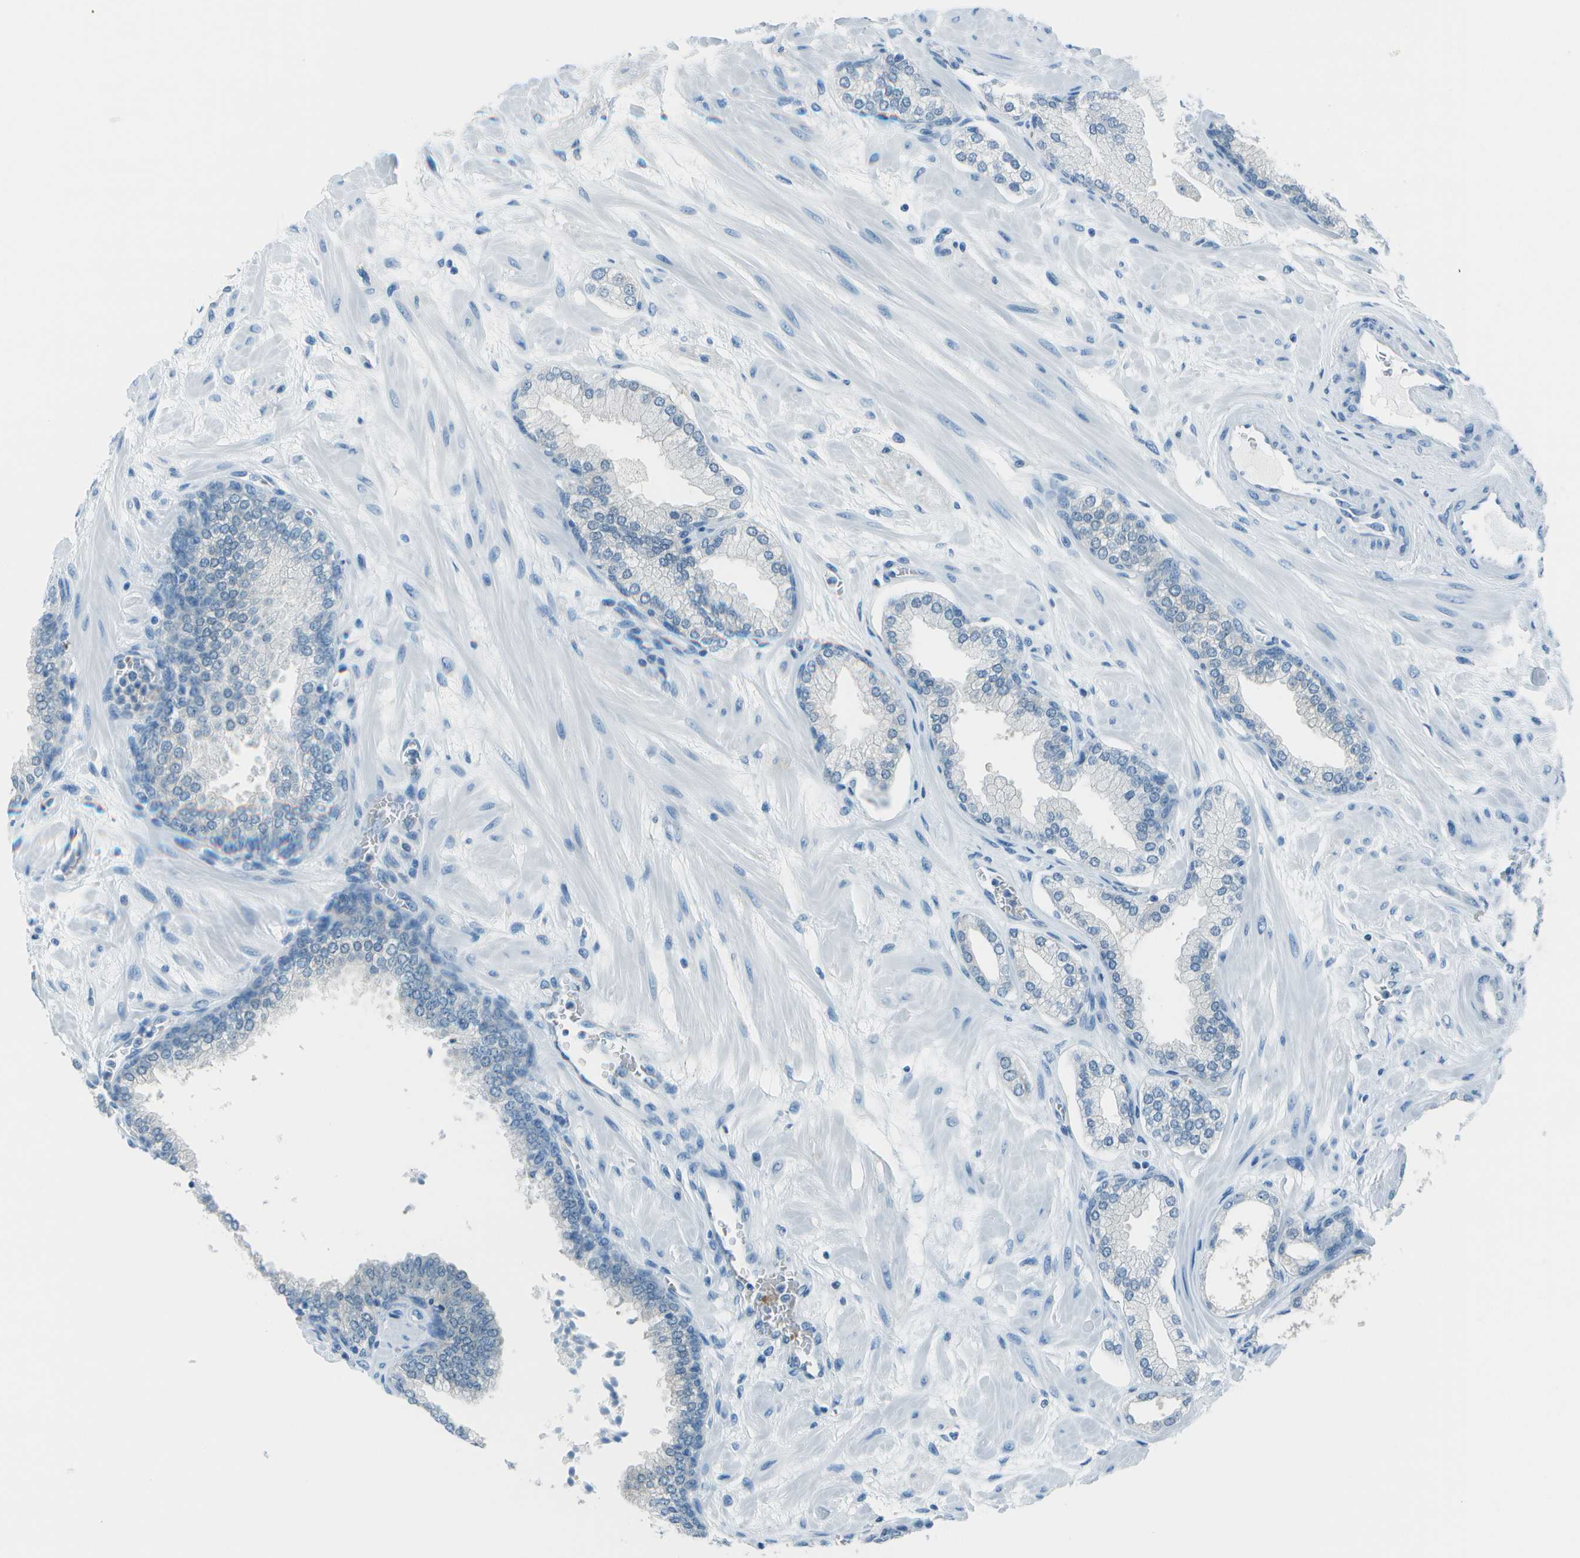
{"staining": {"intensity": "negative", "quantity": "none", "location": "none"}, "tissue": "prostate", "cell_type": "Glandular cells", "image_type": "normal", "snomed": [{"axis": "morphology", "description": "Normal tissue, NOS"}, {"axis": "morphology", "description": "Urothelial carcinoma, Low grade"}, {"axis": "topography", "description": "Urinary bladder"}, {"axis": "topography", "description": "Prostate"}], "caption": "Immunohistochemistry (IHC) of unremarkable prostate shows no staining in glandular cells. (DAB (3,3'-diaminobenzidine) immunohistochemistry (IHC) with hematoxylin counter stain).", "gene": "ASL", "patient": {"sex": "male", "age": 60}}